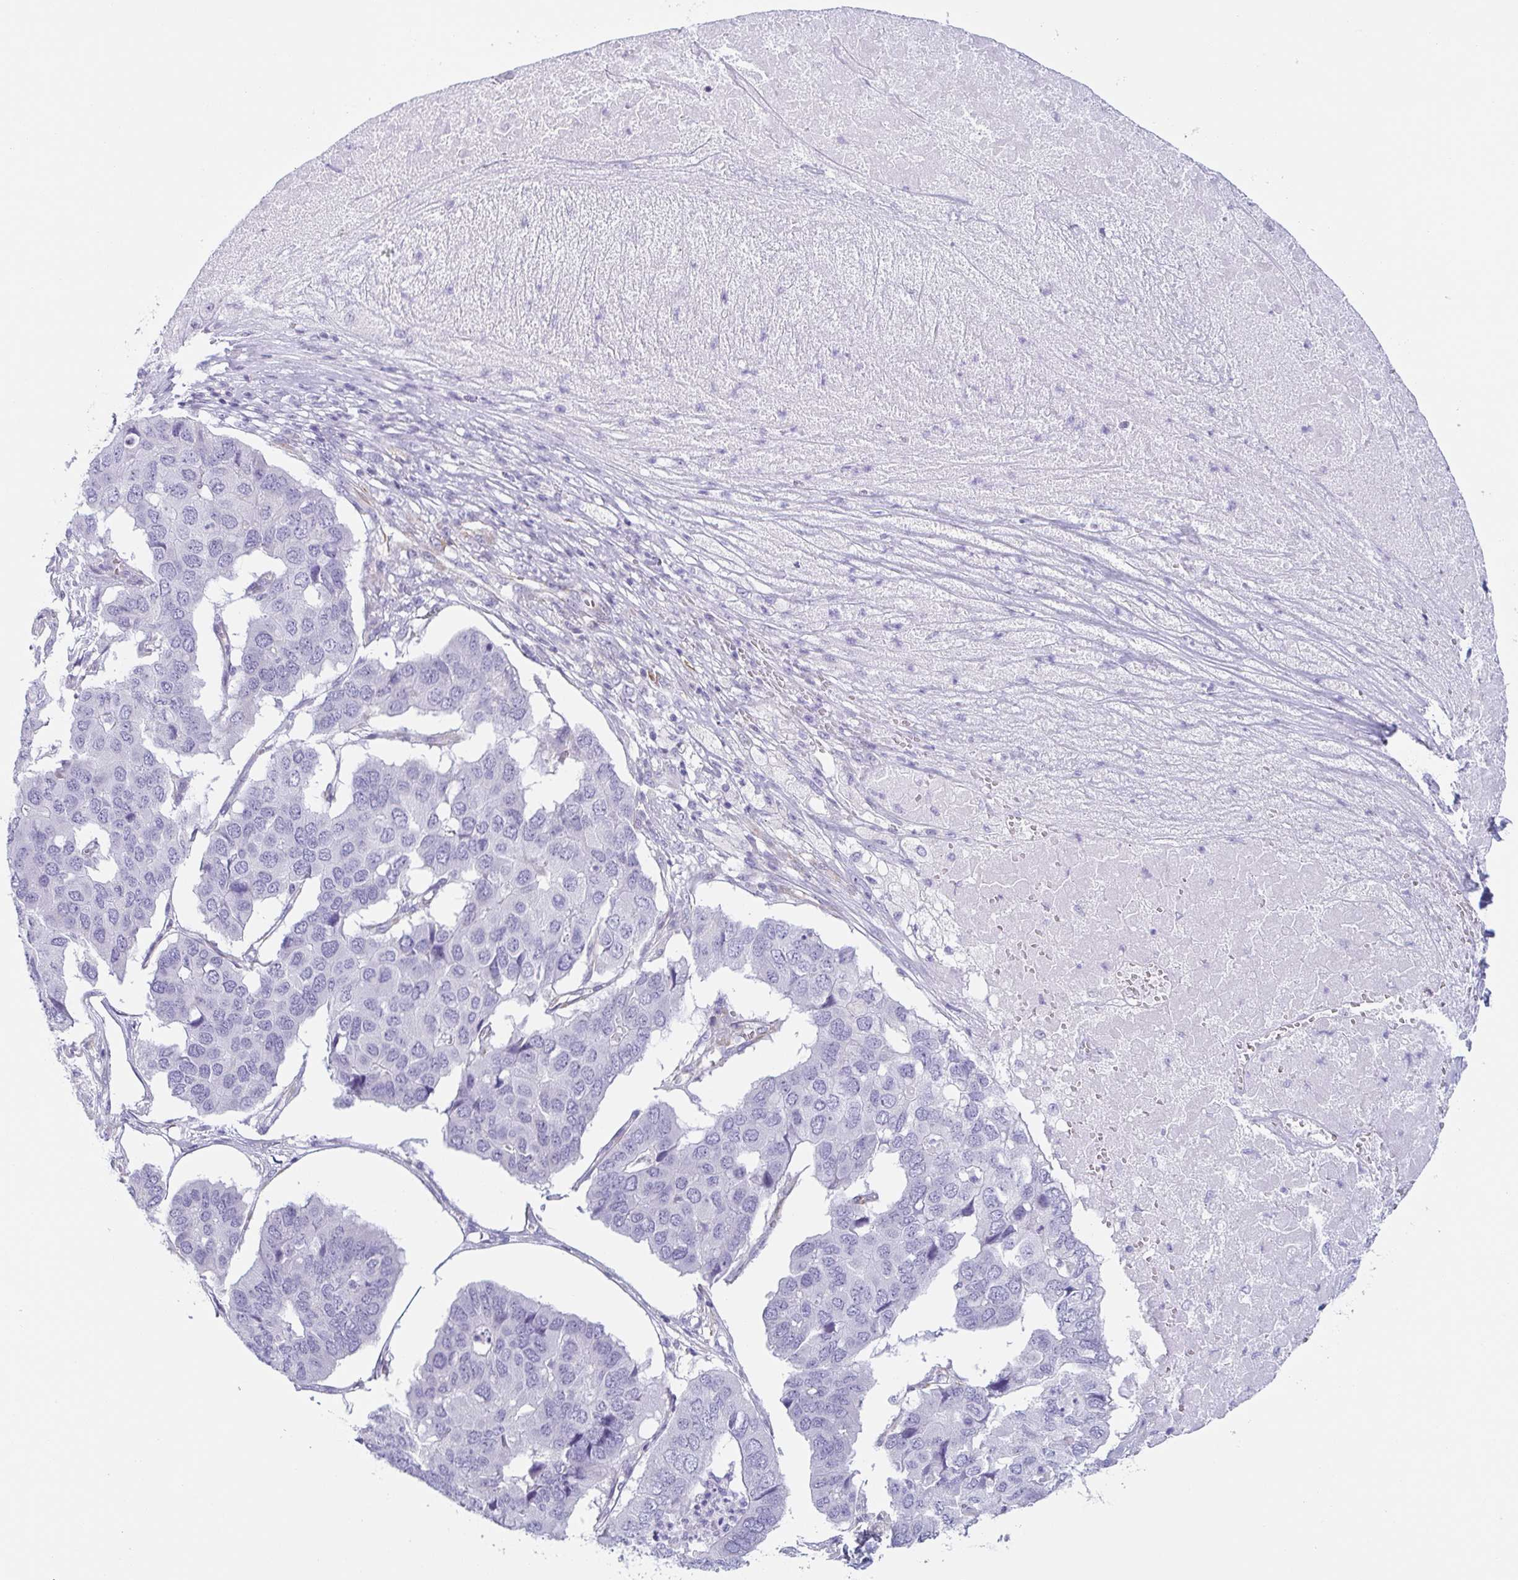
{"staining": {"intensity": "negative", "quantity": "none", "location": "none"}, "tissue": "pancreatic cancer", "cell_type": "Tumor cells", "image_type": "cancer", "snomed": [{"axis": "morphology", "description": "Adenocarcinoma, NOS"}, {"axis": "topography", "description": "Pancreas"}], "caption": "This is an immunohistochemistry micrograph of adenocarcinoma (pancreatic). There is no expression in tumor cells.", "gene": "PRR27", "patient": {"sex": "male", "age": 50}}